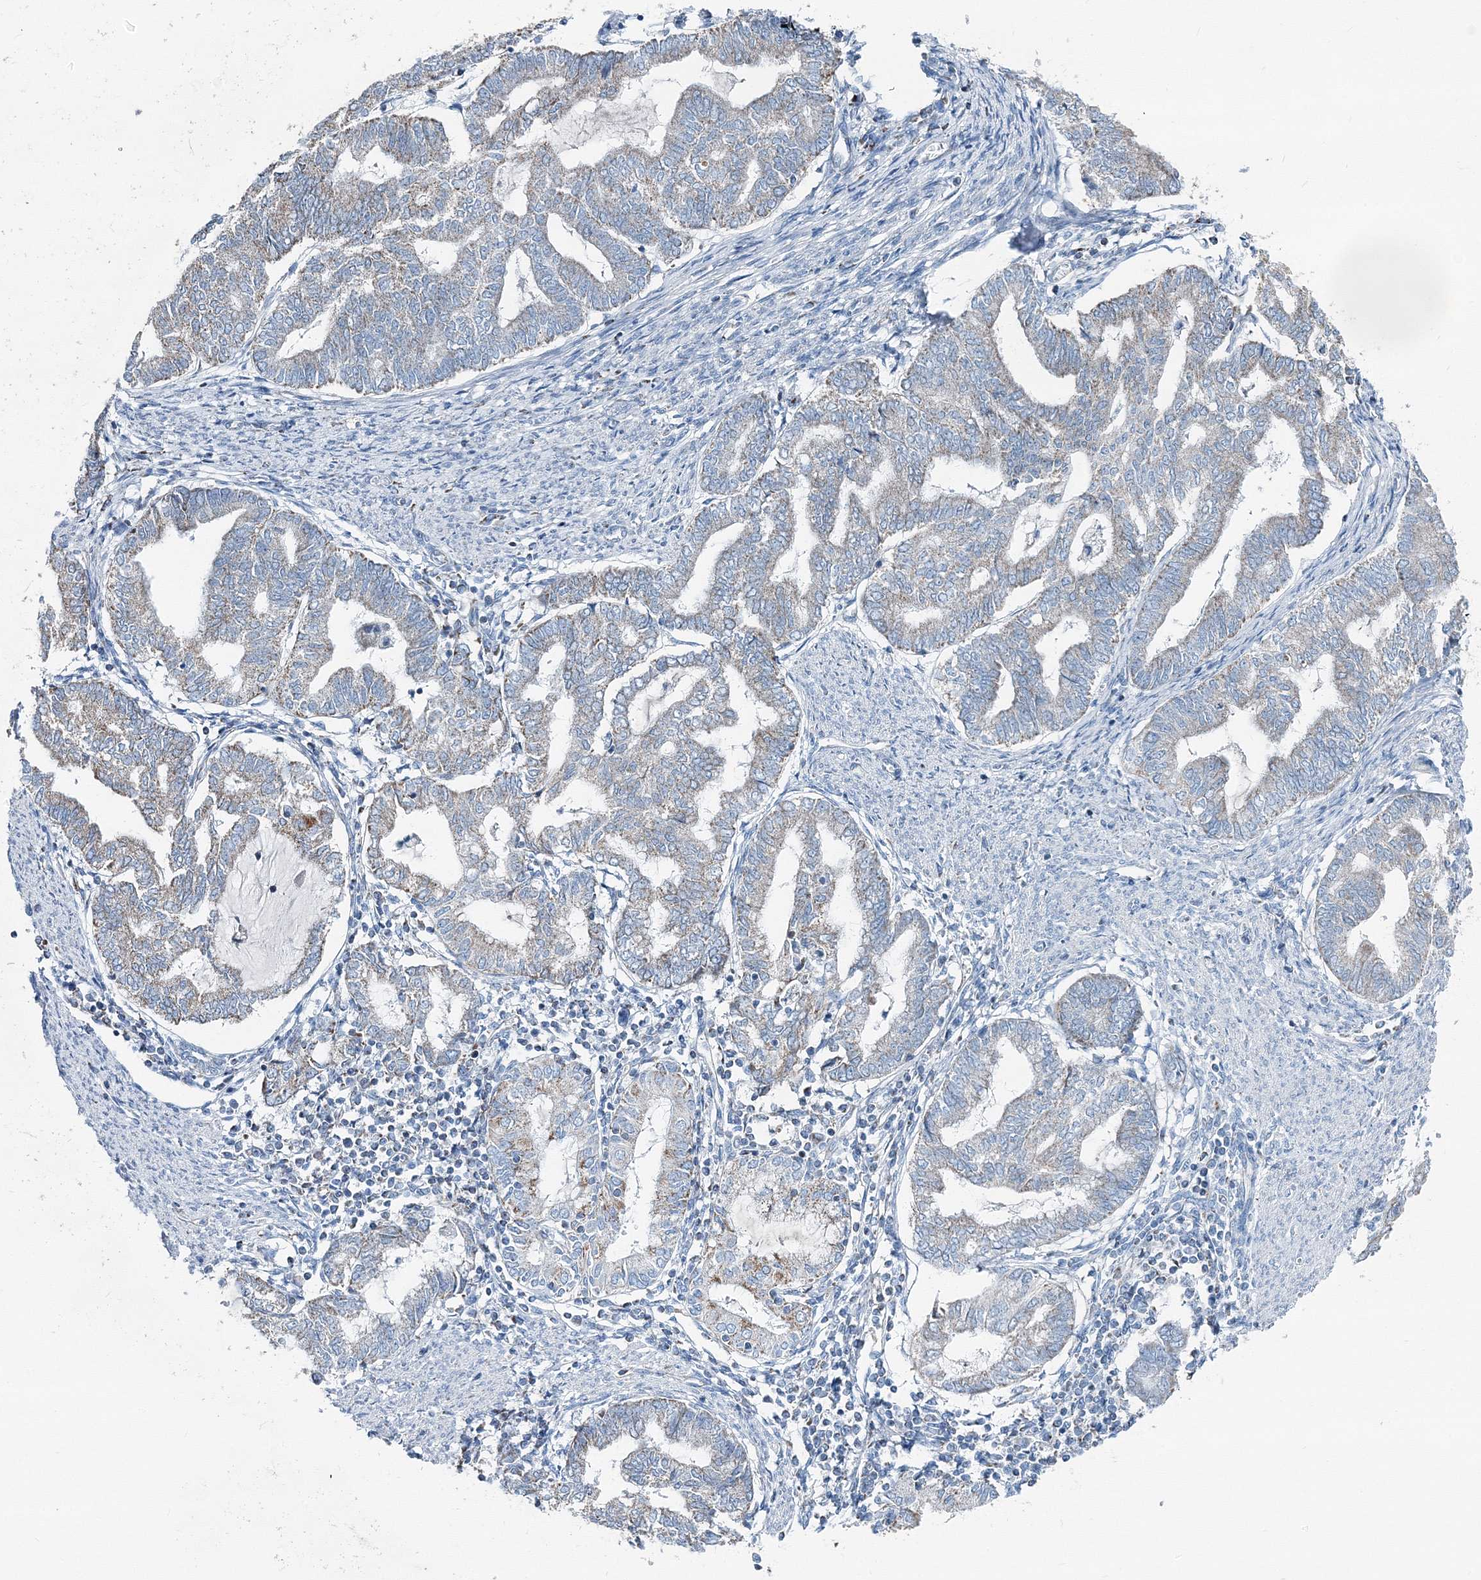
{"staining": {"intensity": "weak", "quantity": "<25%", "location": "cytoplasmic/membranous"}, "tissue": "endometrial cancer", "cell_type": "Tumor cells", "image_type": "cancer", "snomed": [{"axis": "morphology", "description": "Adenocarcinoma, NOS"}, {"axis": "topography", "description": "Endometrium"}], "caption": "Photomicrograph shows no protein positivity in tumor cells of endometrial adenocarcinoma tissue.", "gene": "GABARAPL2", "patient": {"sex": "female", "age": 79}}